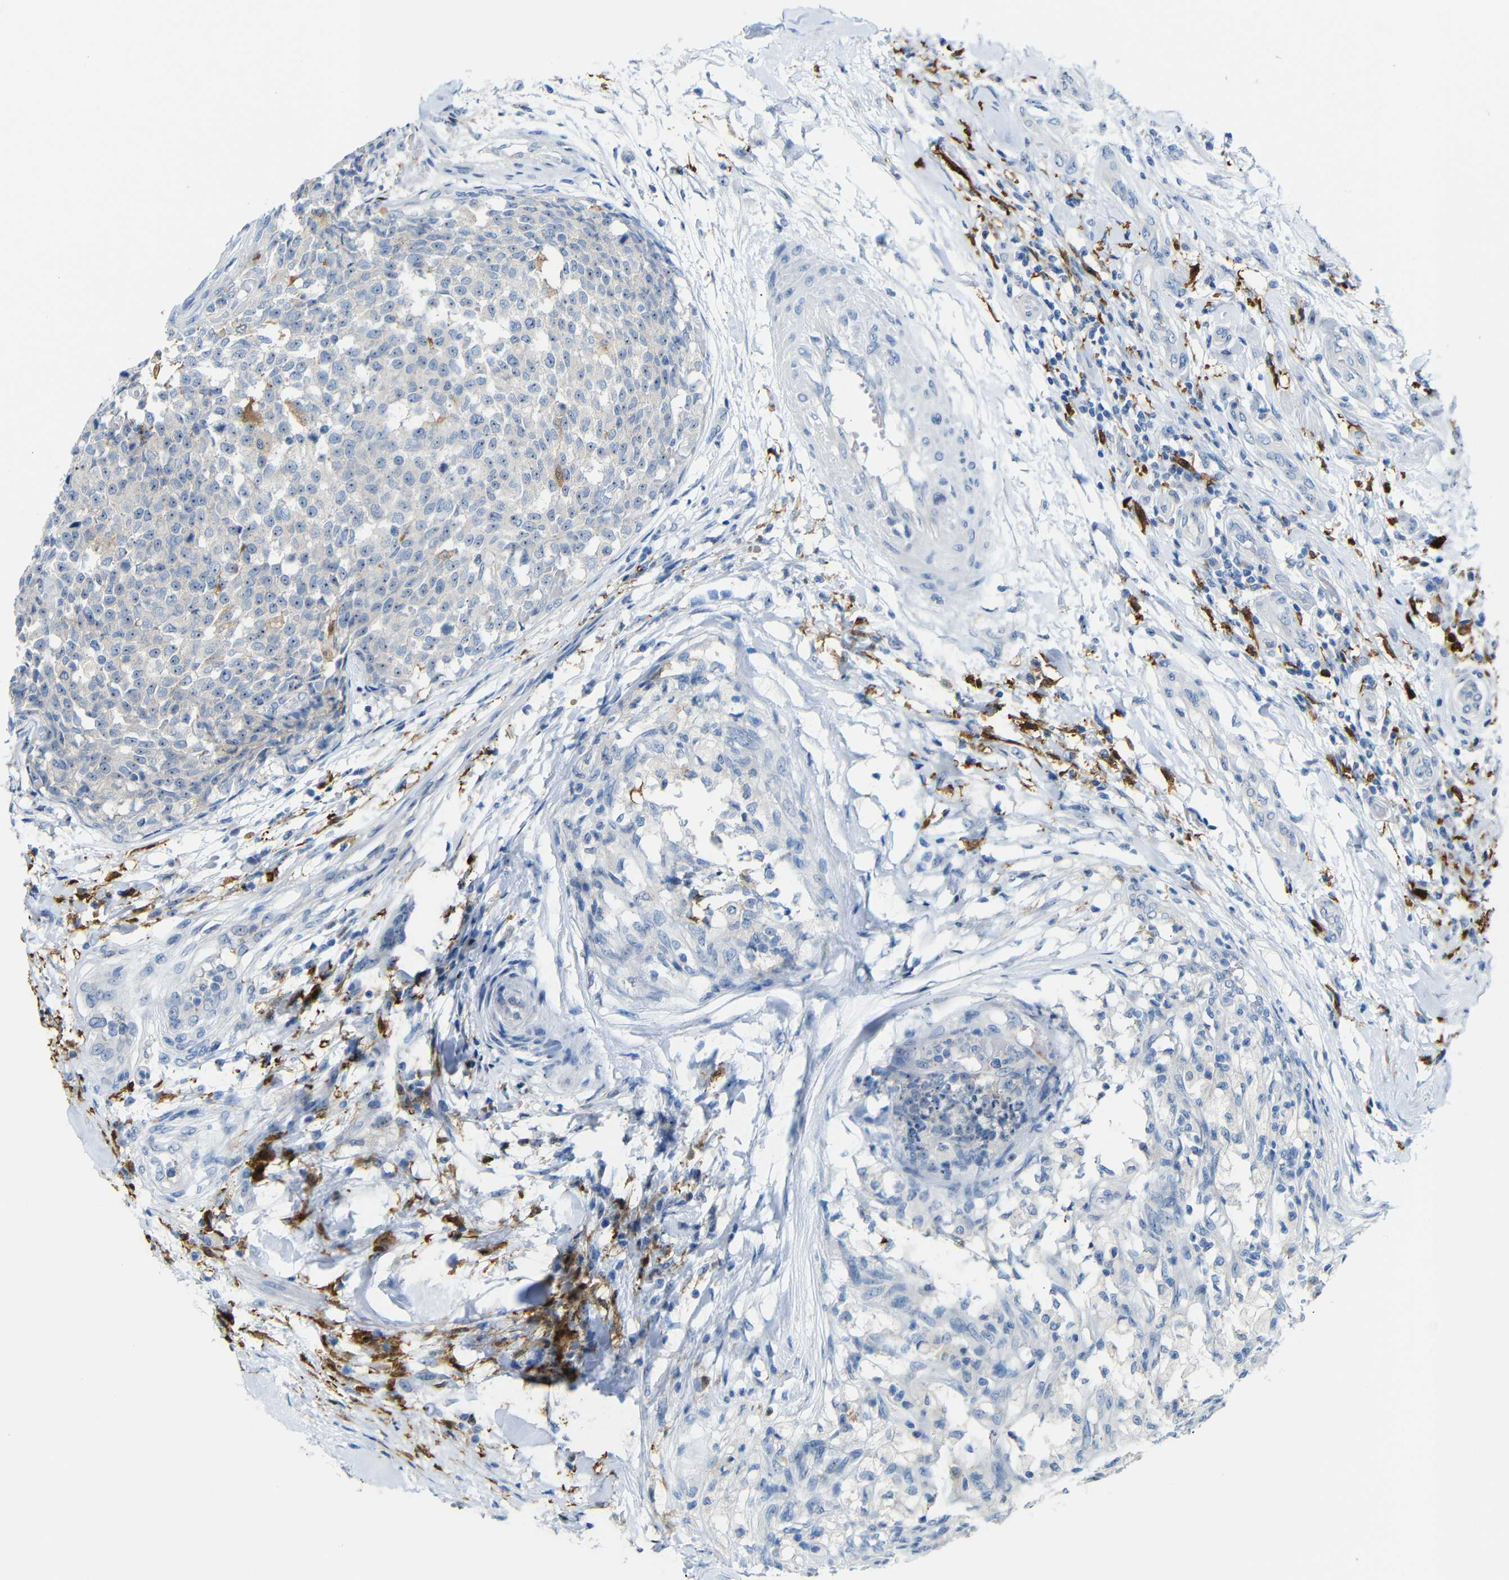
{"staining": {"intensity": "negative", "quantity": "none", "location": "none"}, "tissue": "testis cancer", "cell_type": "Tumor cells", "image_type": "cancer", "snomed": [{"axis": "morphology", "description": "Seminoma, NOS"}, {"axis": "topography", "description": "Testis"}], "caption": "This is a micrograph of IHC staining of testis cancer (seminoma), which shows no expression in tumor cells.", "gene": "C1orf210", "patient": {"sex": "male", "age": 59}}